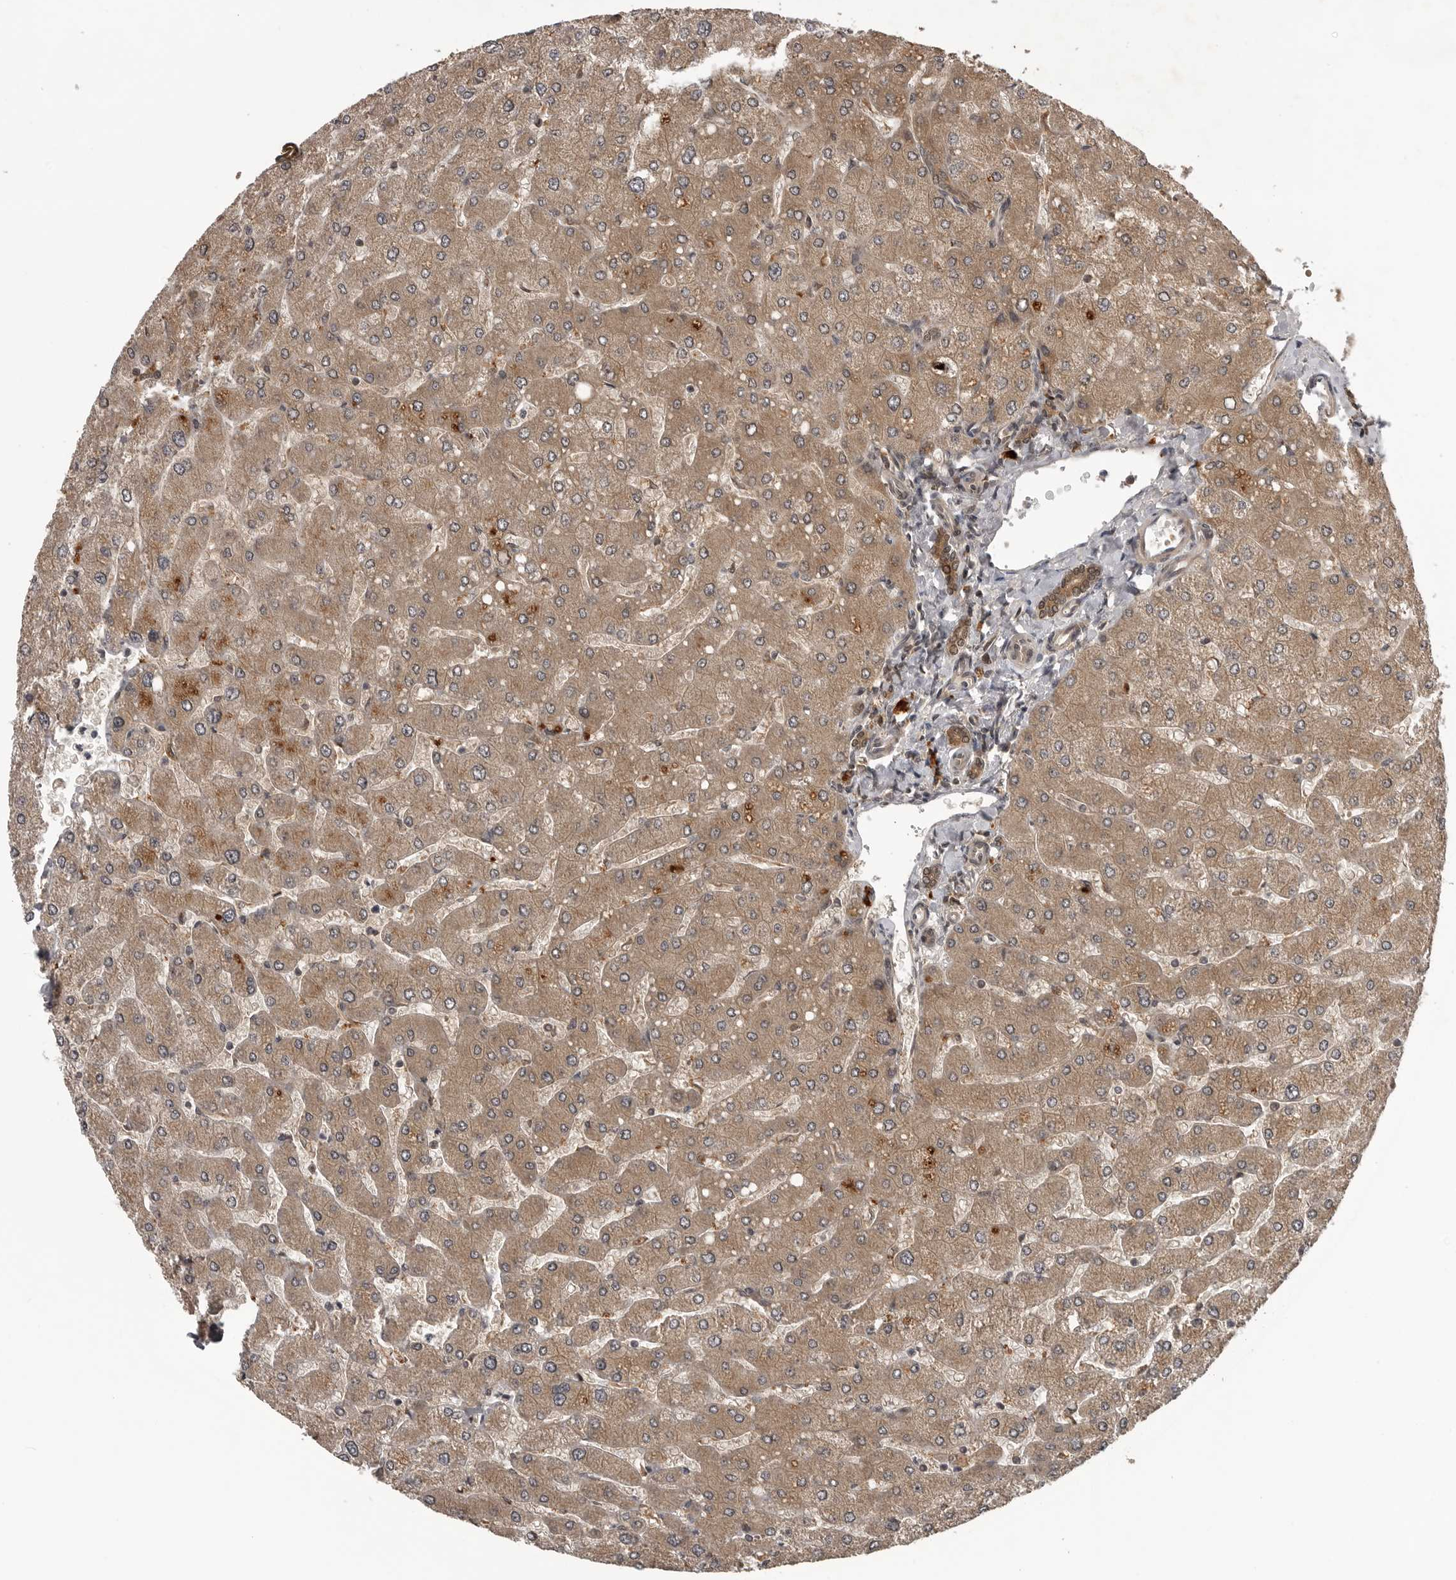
{"staining": {"intensity": "moderate", "quantity": ">75%", "location": "cytoplasmic/membranous"}, "tissue": "liver", "cell_type": "Cholangiocytes", "image_type": "normal", "snomed": [{"axis": "morphology", "description": "Normal tissue, NOS"}, {"axis": "topography", "description": "Liver"}], "caption": "This photomicrograph demonstrates immunohistochemistry (IHC) staining of benign liver, with medium moderate cytoplasmic/membranous staining in about >75% of cholangiocytes.", "gene": "AKAP7", "patient": {"sex": "male", "age": 55}}